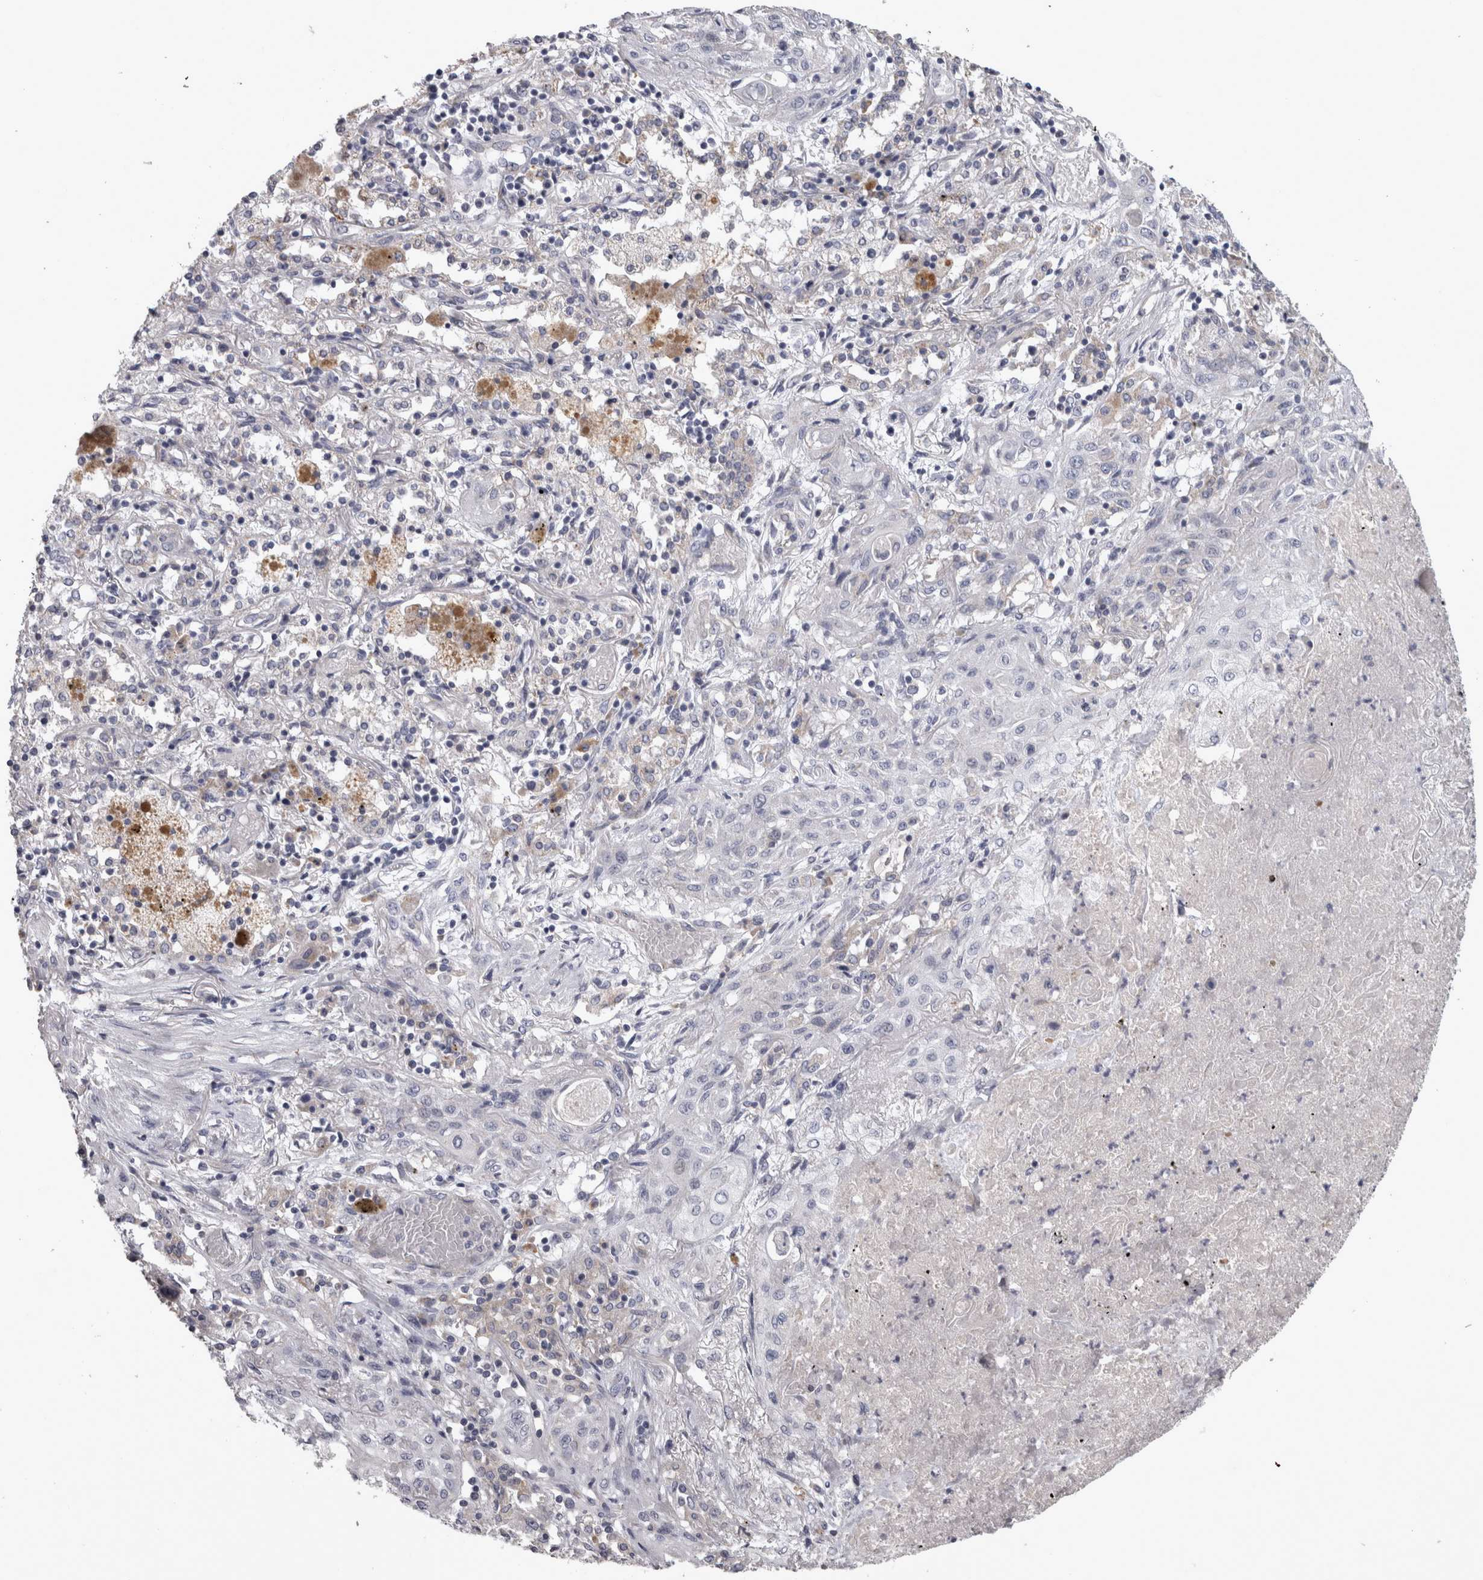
{"staining": {"intensity": "negative", "quantity": "none", "location": "none"}, "tissue": "lung cancer", "cell_type": "Tumor cells", "image_type": "cancer", "snomed": [{"axis": "morphology", "description": "Squamous cell carcinoma, NOS"}, {"axis": "topography", "description": "Lung"}], "caption": "This is an immunohistochemistry (IHC) photomicrograph of squamous cell carcinoma (lung). There is no expression in tumor cells.", "gene": "DBT", "patient": {"sex": "female", "age": 47}}